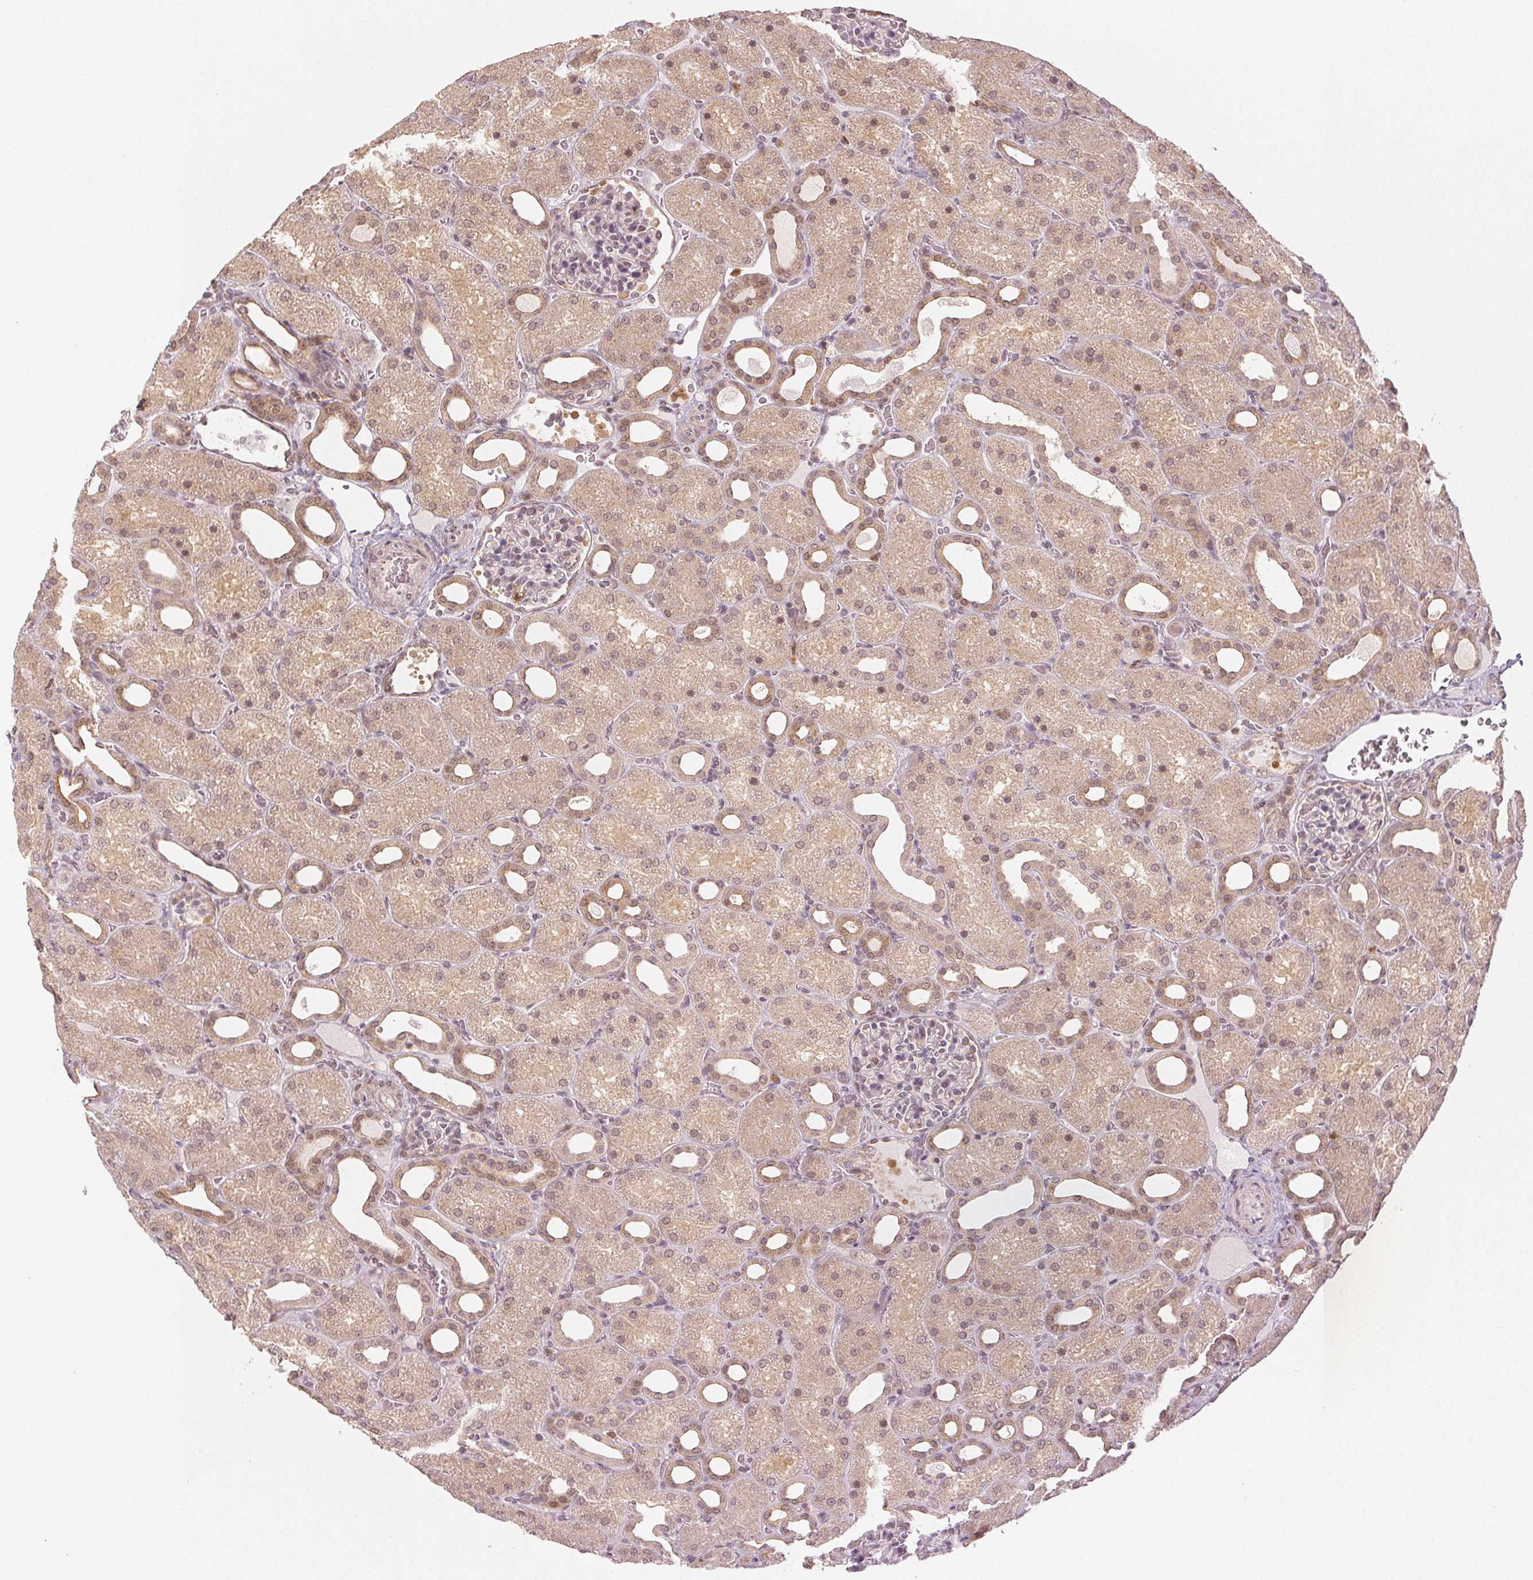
{"staining": {"intensity": "weak", "quantity": "<25%", "location": "cytoplasmic/membranous,nuclear"}, "tissue": "kidney", "cell_type": "Cells in glomeruli", "image_type": "normal", "snomed": [{"axis": "morphology", "description": "Normal tissue, NOS"}, {"axis": "topography", "description": "Kidney"}], "caption": "This is an IHC histopathology image of unremarkable human kidney. There is no expression in cells in glomeruli.", "gene": "MAPK14", "patient": {"sex": "male", "age": 2}}